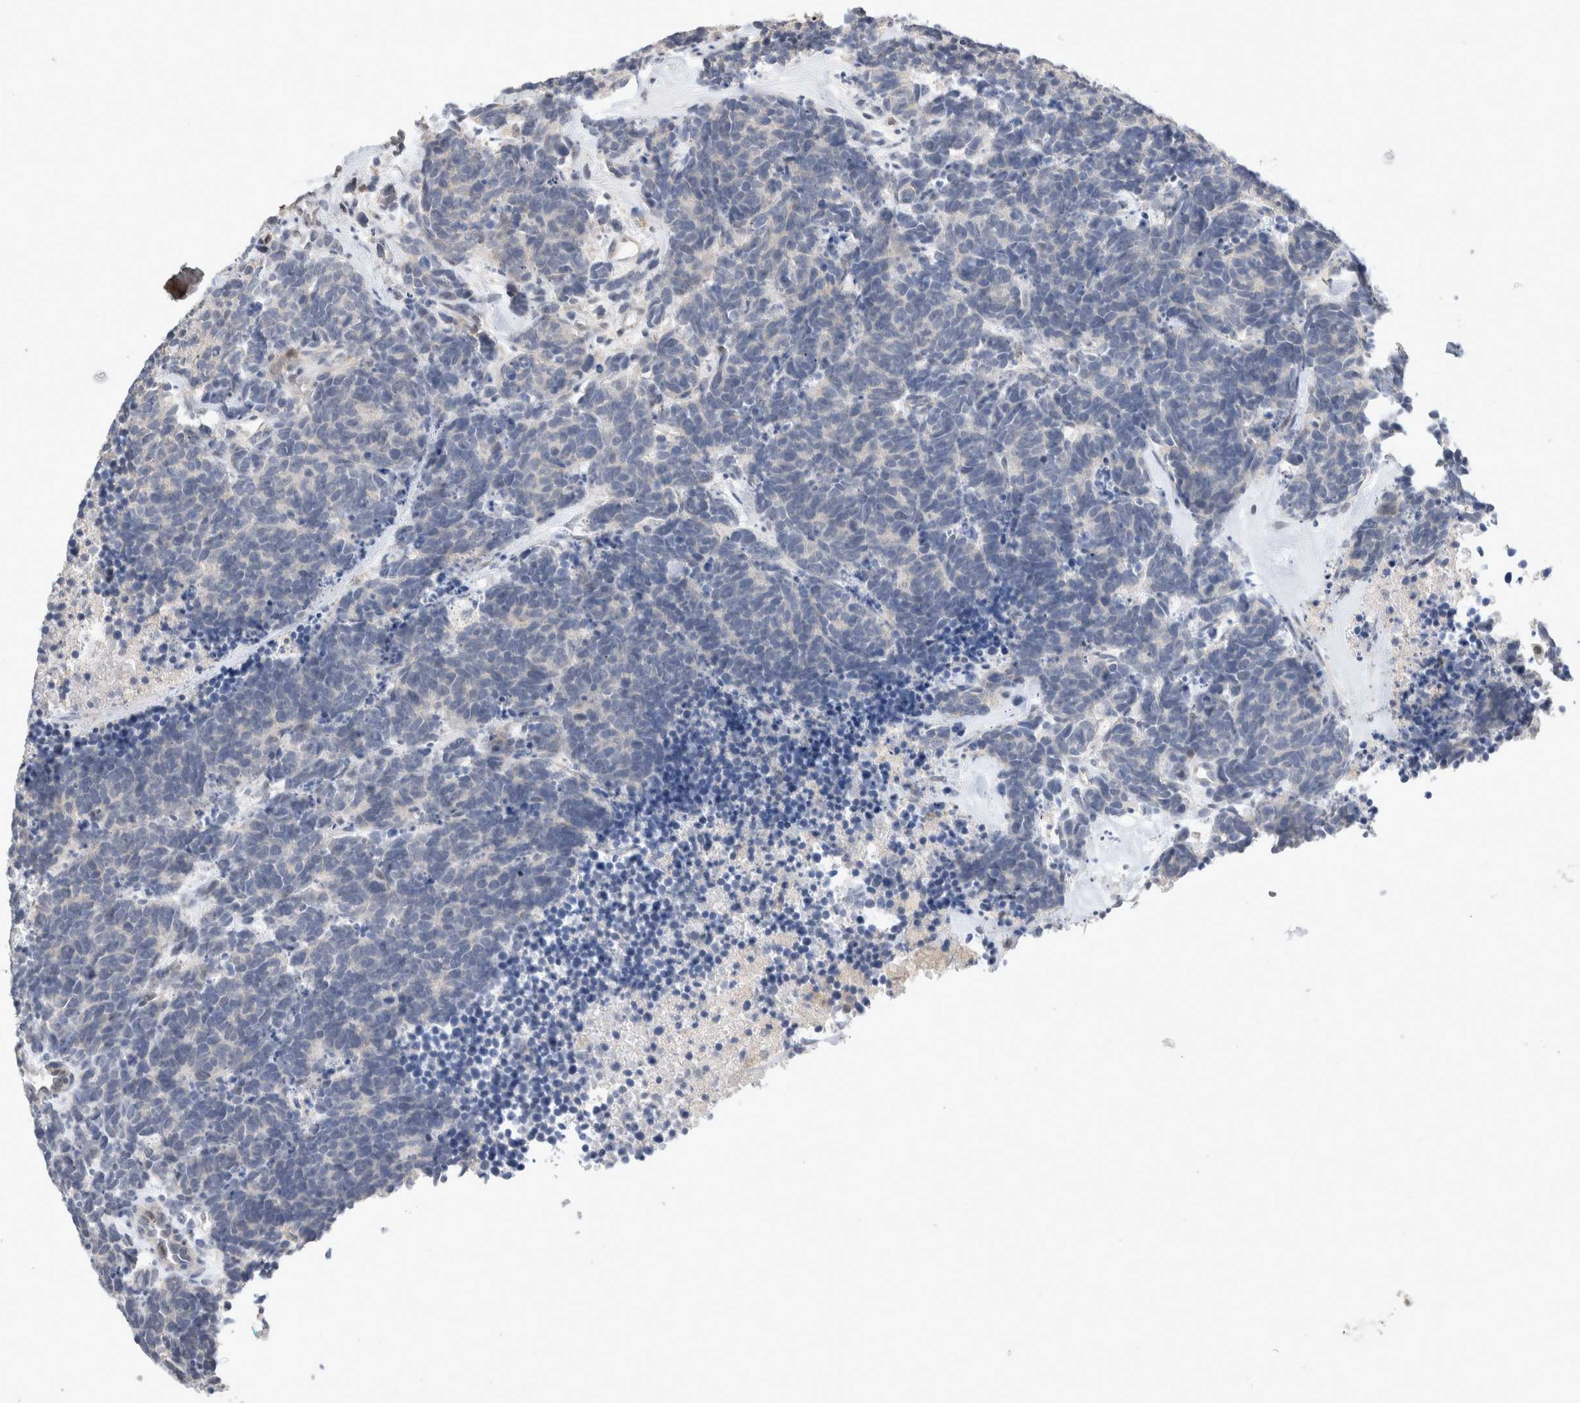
{"staining": {"intensity": "negative", "quantity": "none", "location": "none"}, "tissue": "carcinoid", "cell_type": "Tumor cells", "image_type": "cancer", "snomed": [{"axis": "morphology", "description": "Carcinoma, NOS"}, {"axis": "morphology", "description": "Carcinoid, malignant, NOS"}, {"axis": "topography", "description": "Urinary bladder"}], "caption": "Image shows no significant protein expression in tumor cells of carcinoid. (Immunohistochemistry, brightfield microscopy, high magnification).", "gene": "AGMAT", "patient": {"sex": "male", "age": 57}}